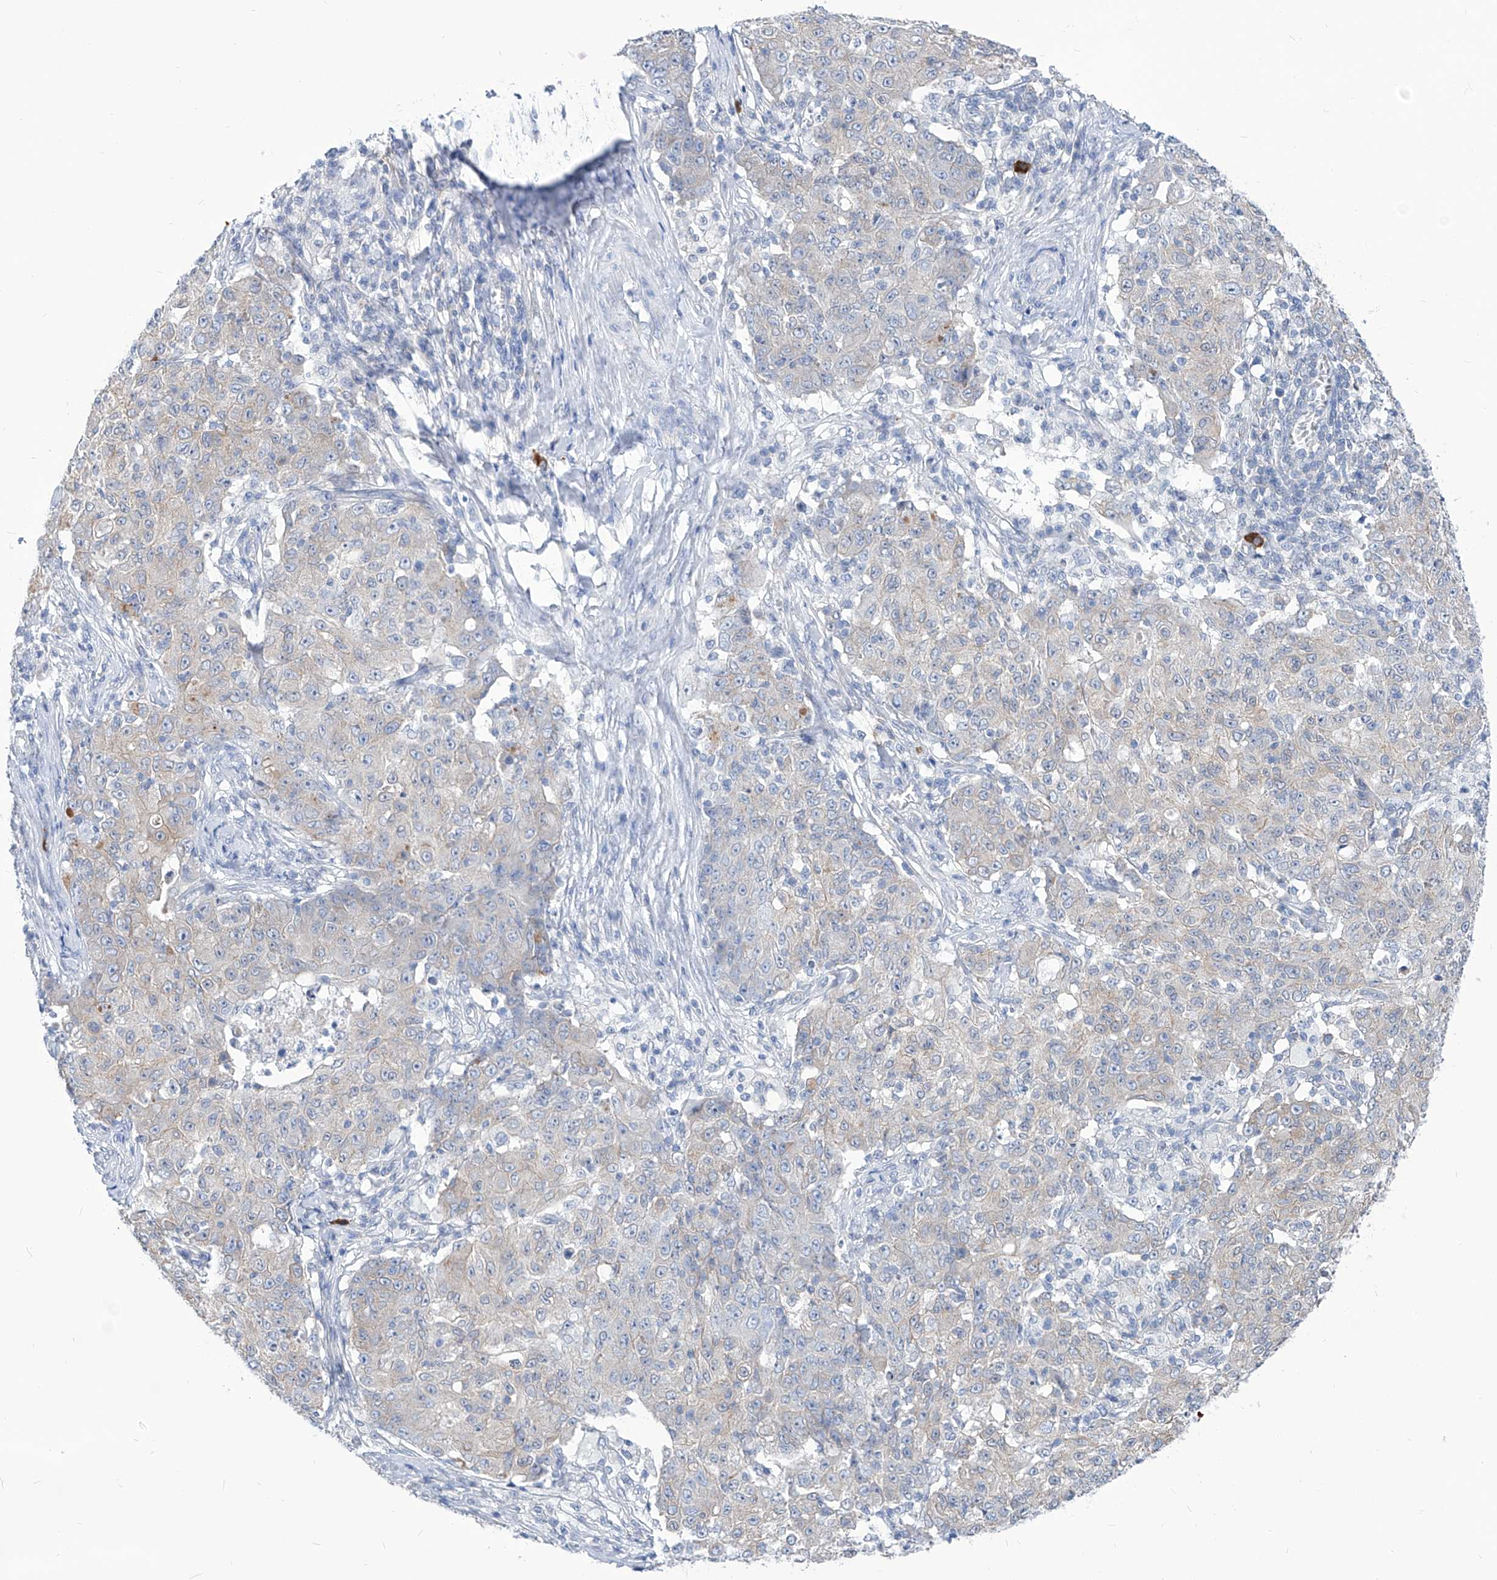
{"staining": {"intensity": "negative", "quantity": "none", "location": "none"}, "tissue": "ovarian cancer", "cell_type": "Tumor cells", "image_type": "cancer", "snomed": [{"axis": "morphology", "description": "Carcinoma, endometroid"}, {"axis": "topography", "description": "Ovary"}], "caption": "An IHC image of ovarian endometroid carcinoma is shown. There is no staining in tumor cells of ovarian endometroid carcinoma.", "gene": "AKAP10", "patient": {"sex": "female", "age": 42}}